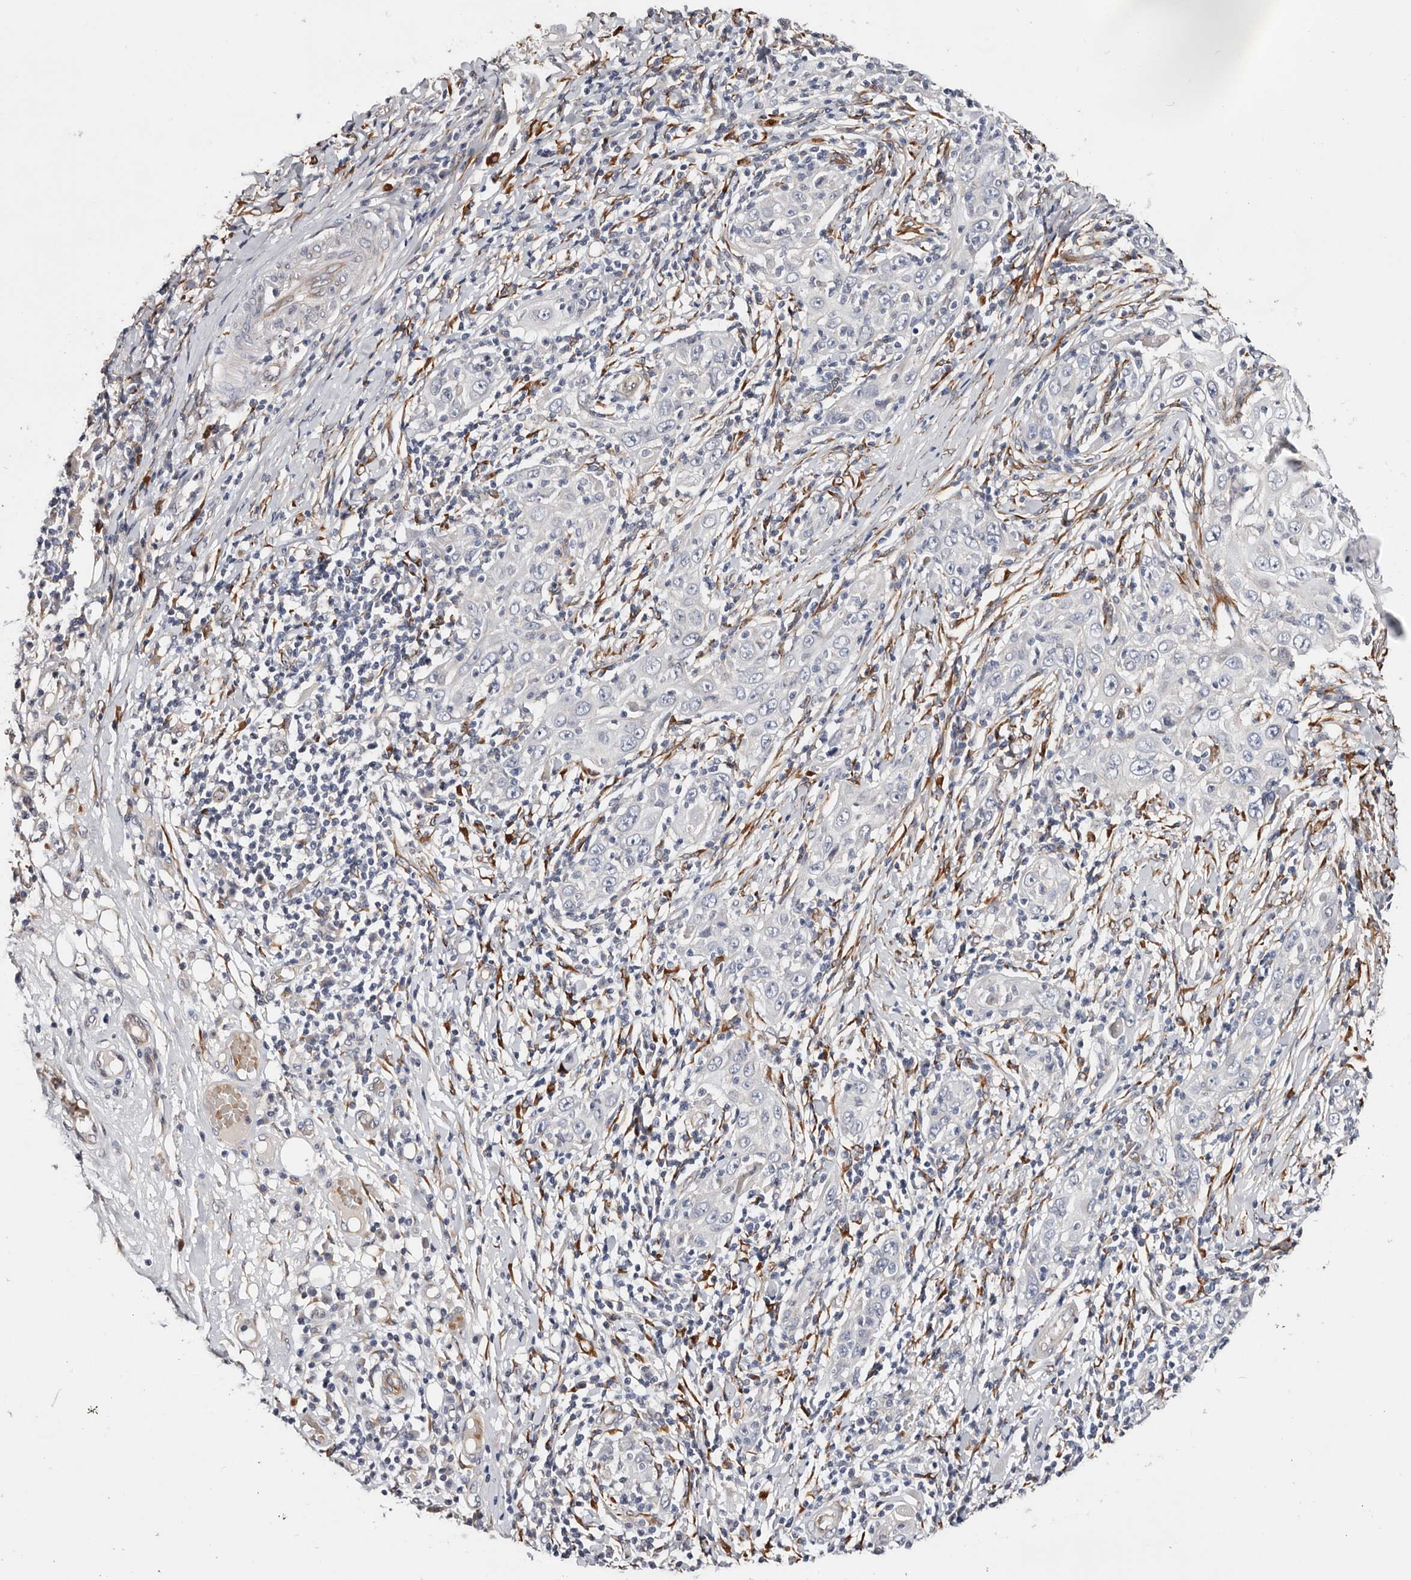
{"staining": {"intensity": "negative", "quantity": "none", "location": "none"}, "tissue": "skin cancer", "cell_type": "Tumor cells", "image_type": "cancer", "snomed": [{"axis": "morphology", "description": "Squamous cell carcinoma, NOS"}, {"axis": "topography", "description": "Skin"}], "caption": "Immunohistochemistry (IHC) of skin squamous cell carcinoma demonstrates no expression in tumor cells. Nuclei are stained in blue.", "gene": "USH1C", "patient": {"sex": "female", "age": 88}}